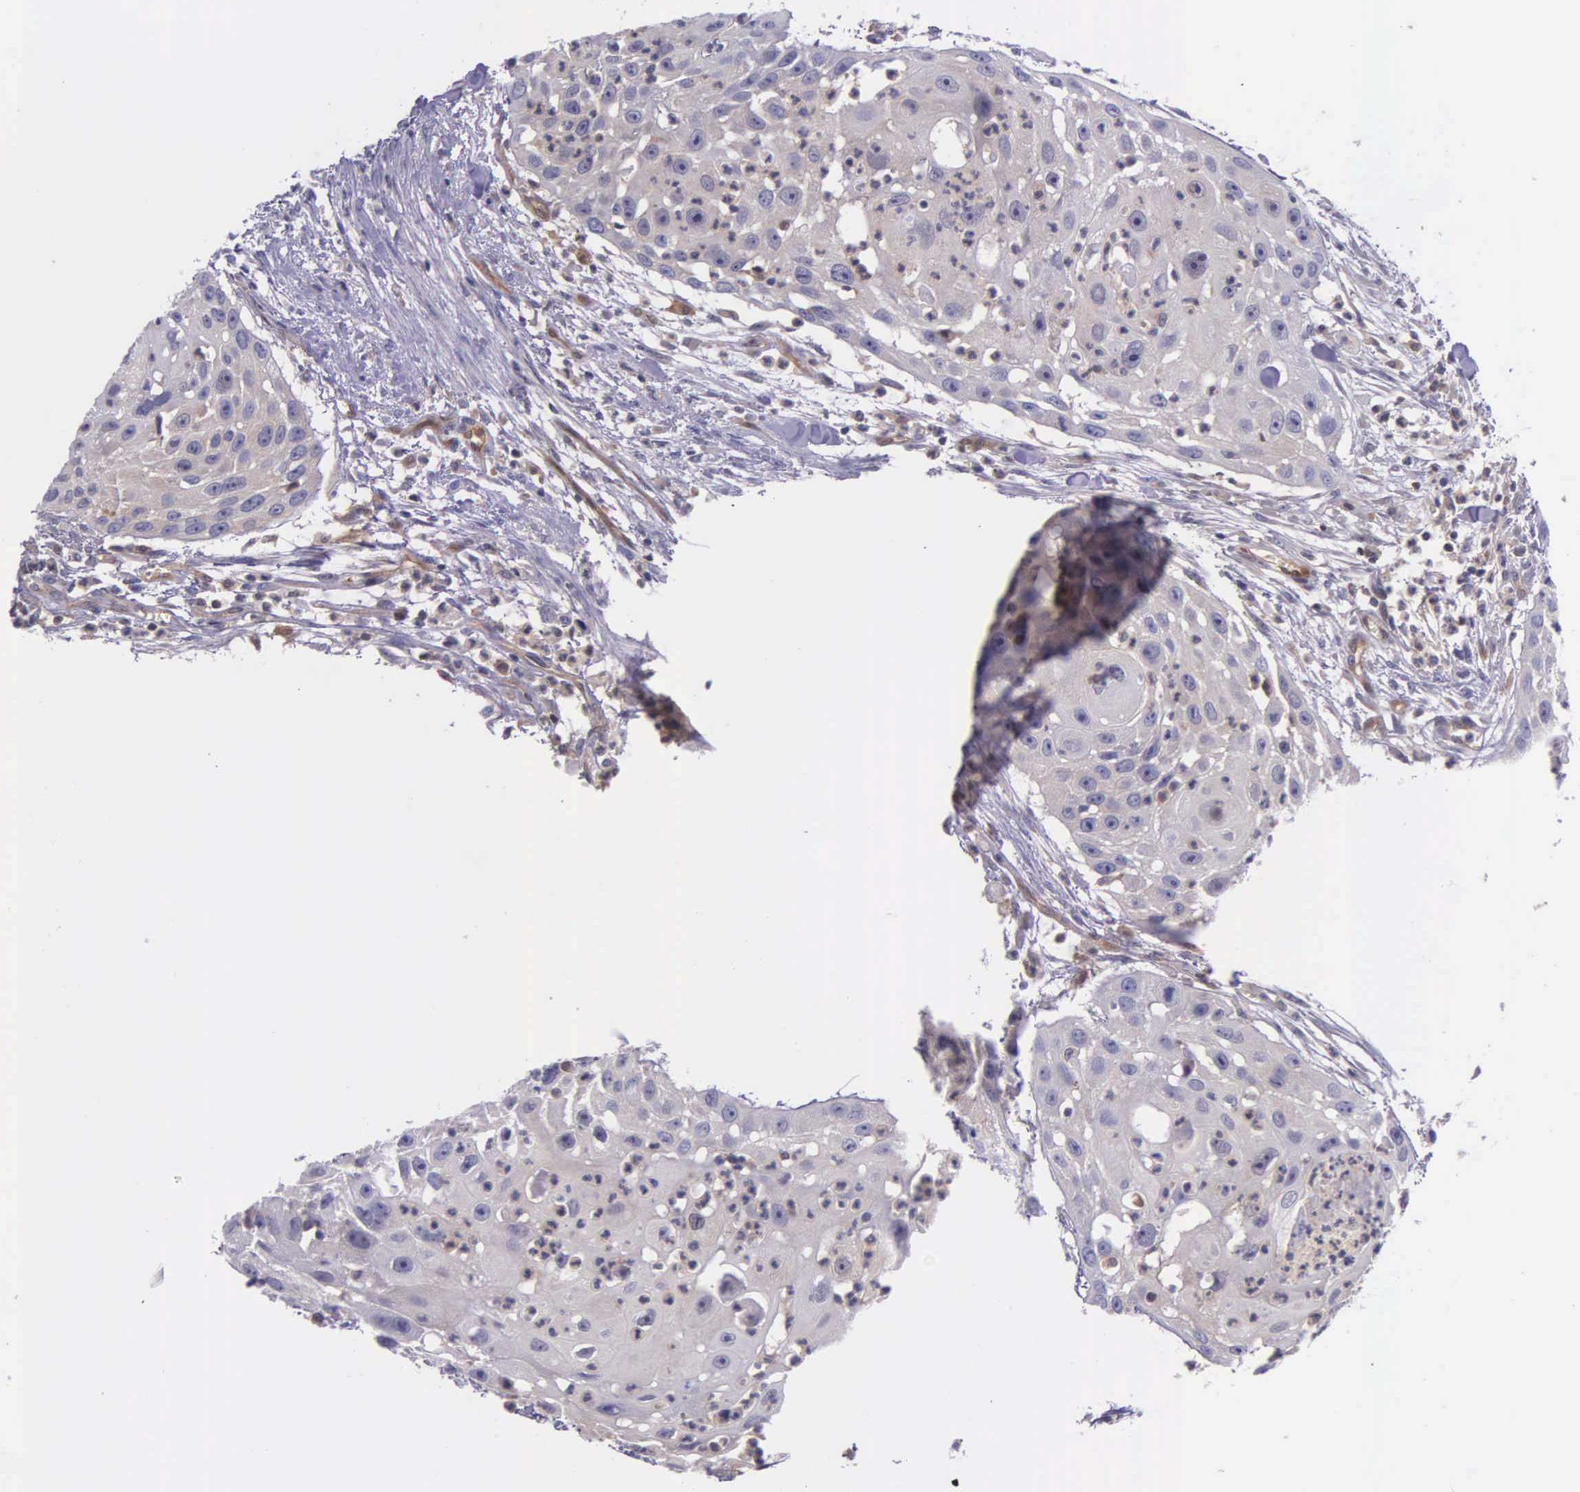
{"staining": {"intensity": "moderate", "quantity": ">75%", "location": "cytoplasmic/membranous"}, "tissue": "head and neck cancer", "cell_type": "Tumor cells", "image_type": "cancer", "snomed": [{"axis": "morphology", "description": "Squamous cell carcinoma, NOS"}, {"axis": "topography", "description": "Head-Neck"}], "caption": "Squamous cell carcinoma (head and neck) was stained to show a protein in brown. There is medium levels of moderate cytoplasmic/membranous expression in about >75% of tumor cells.", "gene": "GMPR2", "patient": {"sex": "male", "age": 64}}